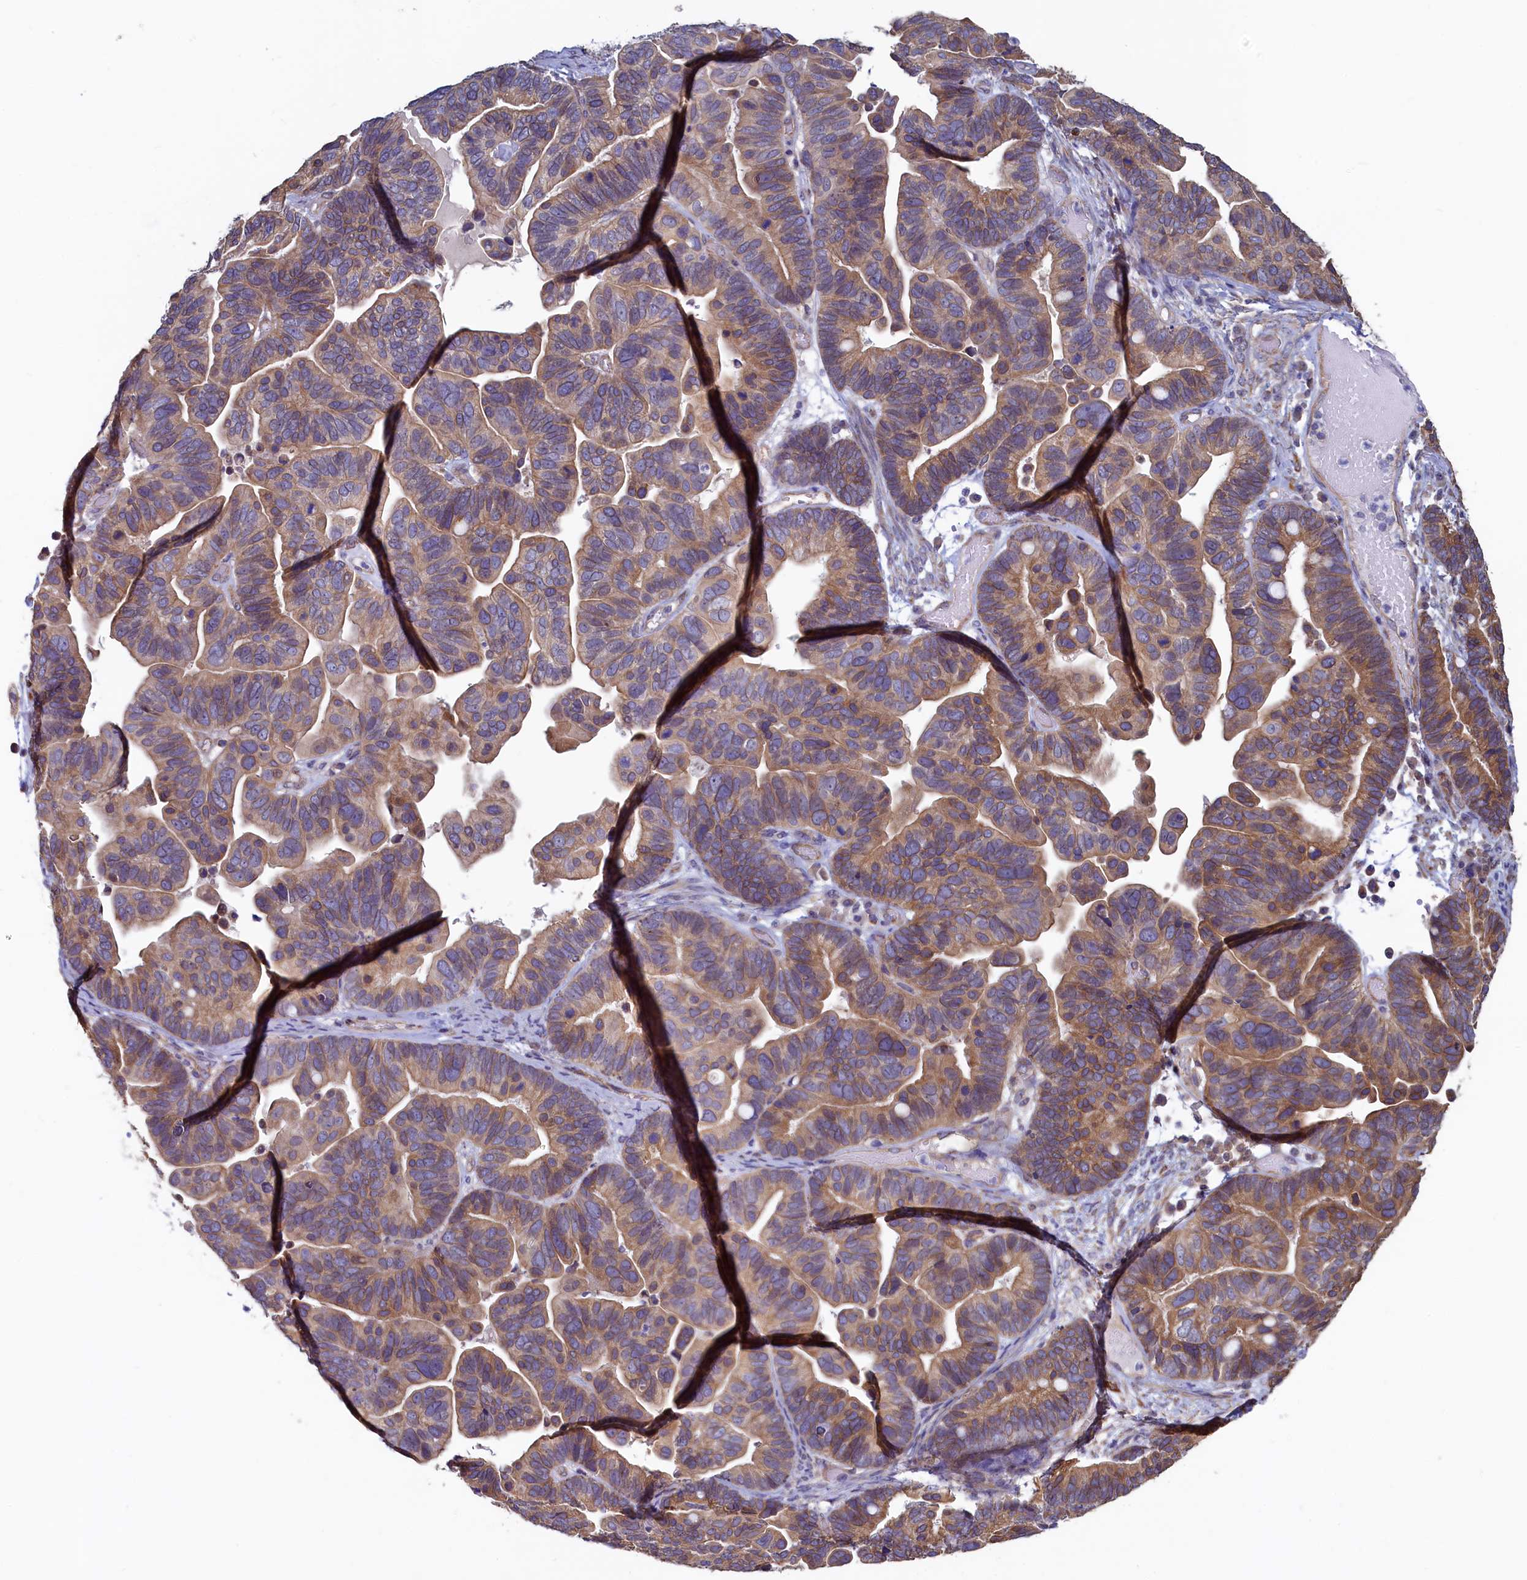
{"staining": {"intensity": "moderate", "quantity": ">75%", "location": "cytoplasmic/membranous"}, "tissue": "ovarian cancer", "cell_type": "Tumor cells", "image_type": "cancer", "snomed": [{"axis": "morphology", "description": "Cystadenocarcinoma, serous, NOS"}, {"axis": "topography", "description": "Ovary"}], "caption": "Ovarian serous cystadenocarcinoma stained with a brown dye demonstrates moderate cytoplasmic/membranous positive expression in approximately >75% of tumor cells.", "gene": "SPATA2L", "patient": {"sex": "female", "age": 56}}